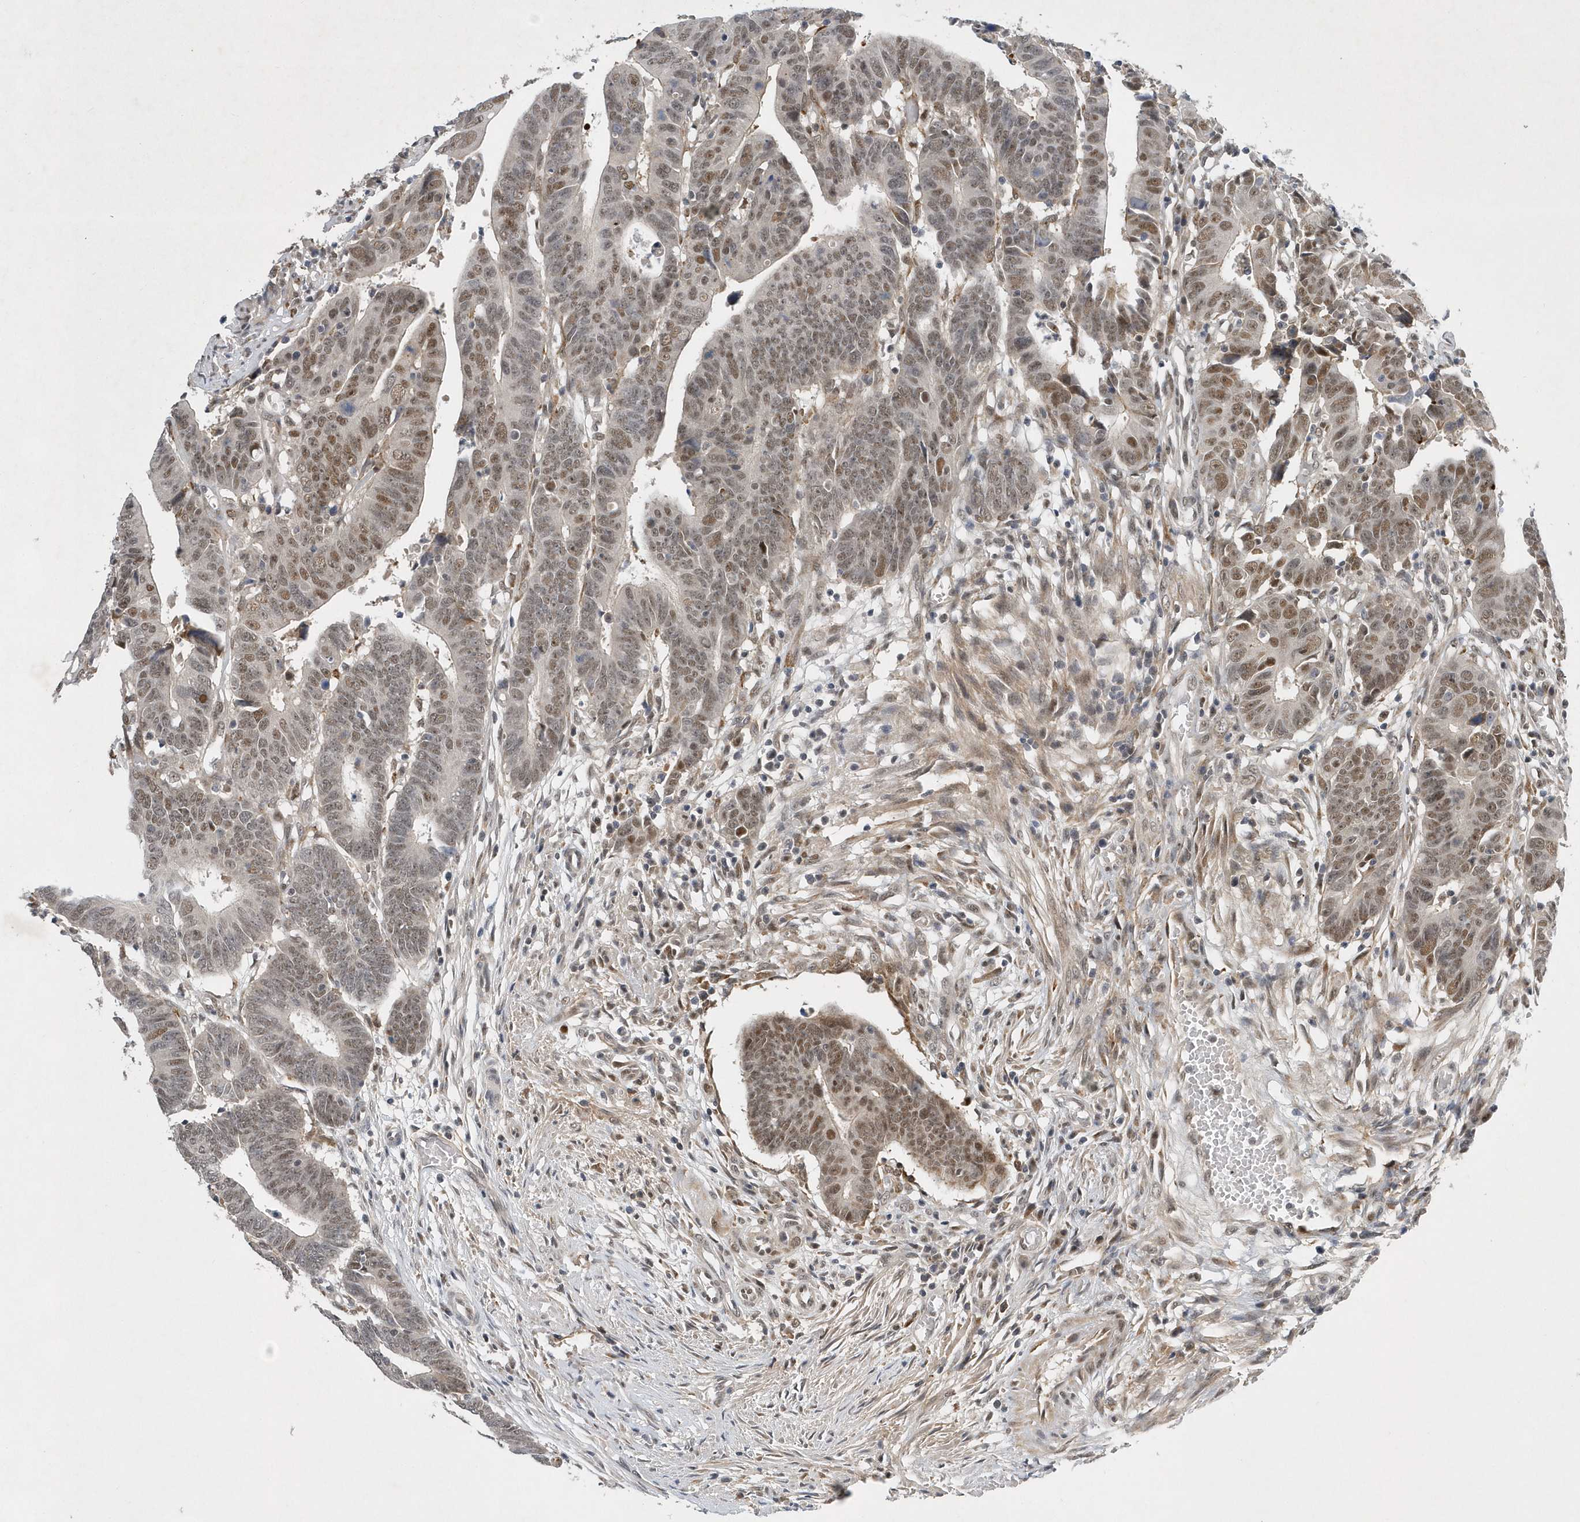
{"staining": {"intensity": "moderate", "quantity": ">75%", "location": "nuclear"}, "tissue": "colorectal cancer", "cell_type": "Tumor cells", "image_type": "cancer", "snomed": [{"axis": "morphology", "description": "Adenocarcinoma, NOS"}, {"axis": "topography", "description": "Rectum"}], "caption": "DAB immunohistochemical staining of colorectal cancer demonstrates moderate nuclear protein positivity in about >75% of tumor cells.", "gene": "FAM217A", "patient": {"sex": "female", "age": 65}}